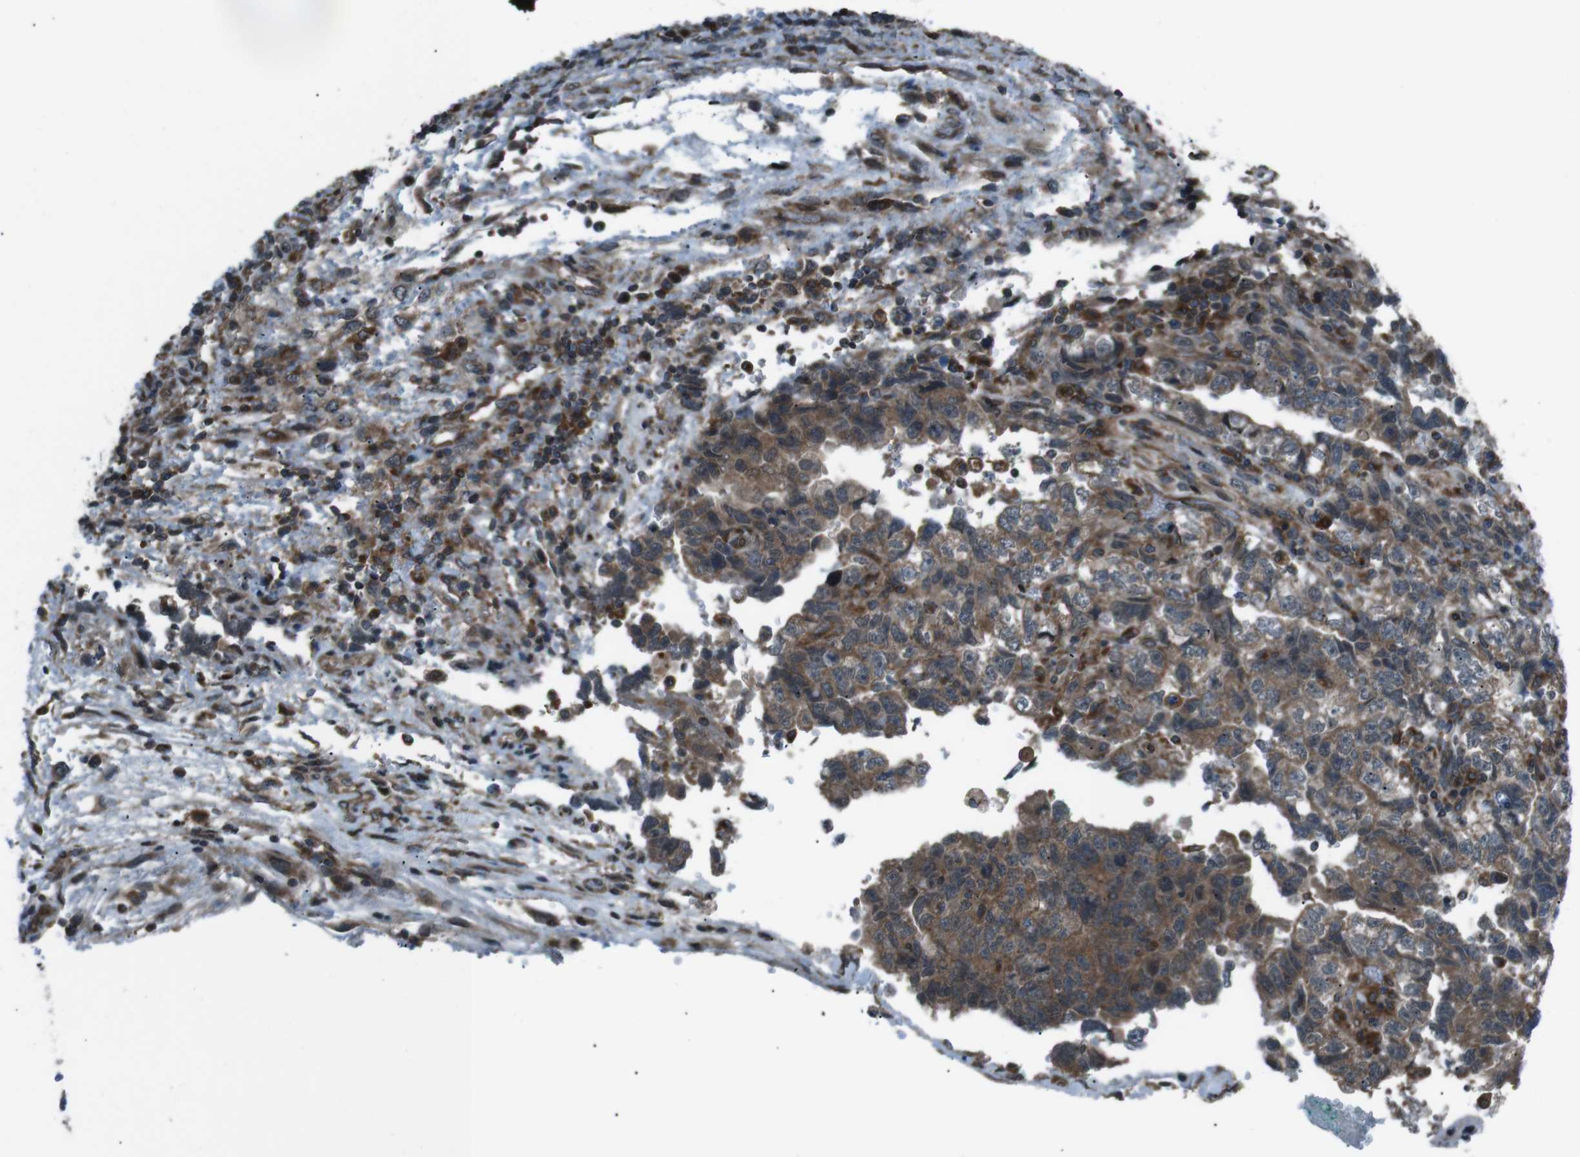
{"staining": {"intensity": "moderate", "quantity": ">75%", "location": "cytoplasmic/membranous"}, "tissue": "testis cancer", "cell_type": "Tumor cells", "image_type": "cancer", "snomed": [{"axis": "morphology", "description": "Carcinoma, Embryonal, NOS"}, {"axis": "topography", "description": "Testis"}], "caption": "A brown stain labels moderate cytoplasmic/membranous staining of a protein in testis cancer (embryonal carcinoma) tumor cells.", "gene": "SLC27A4", "patient": {"sex": "male", "age": 36}}